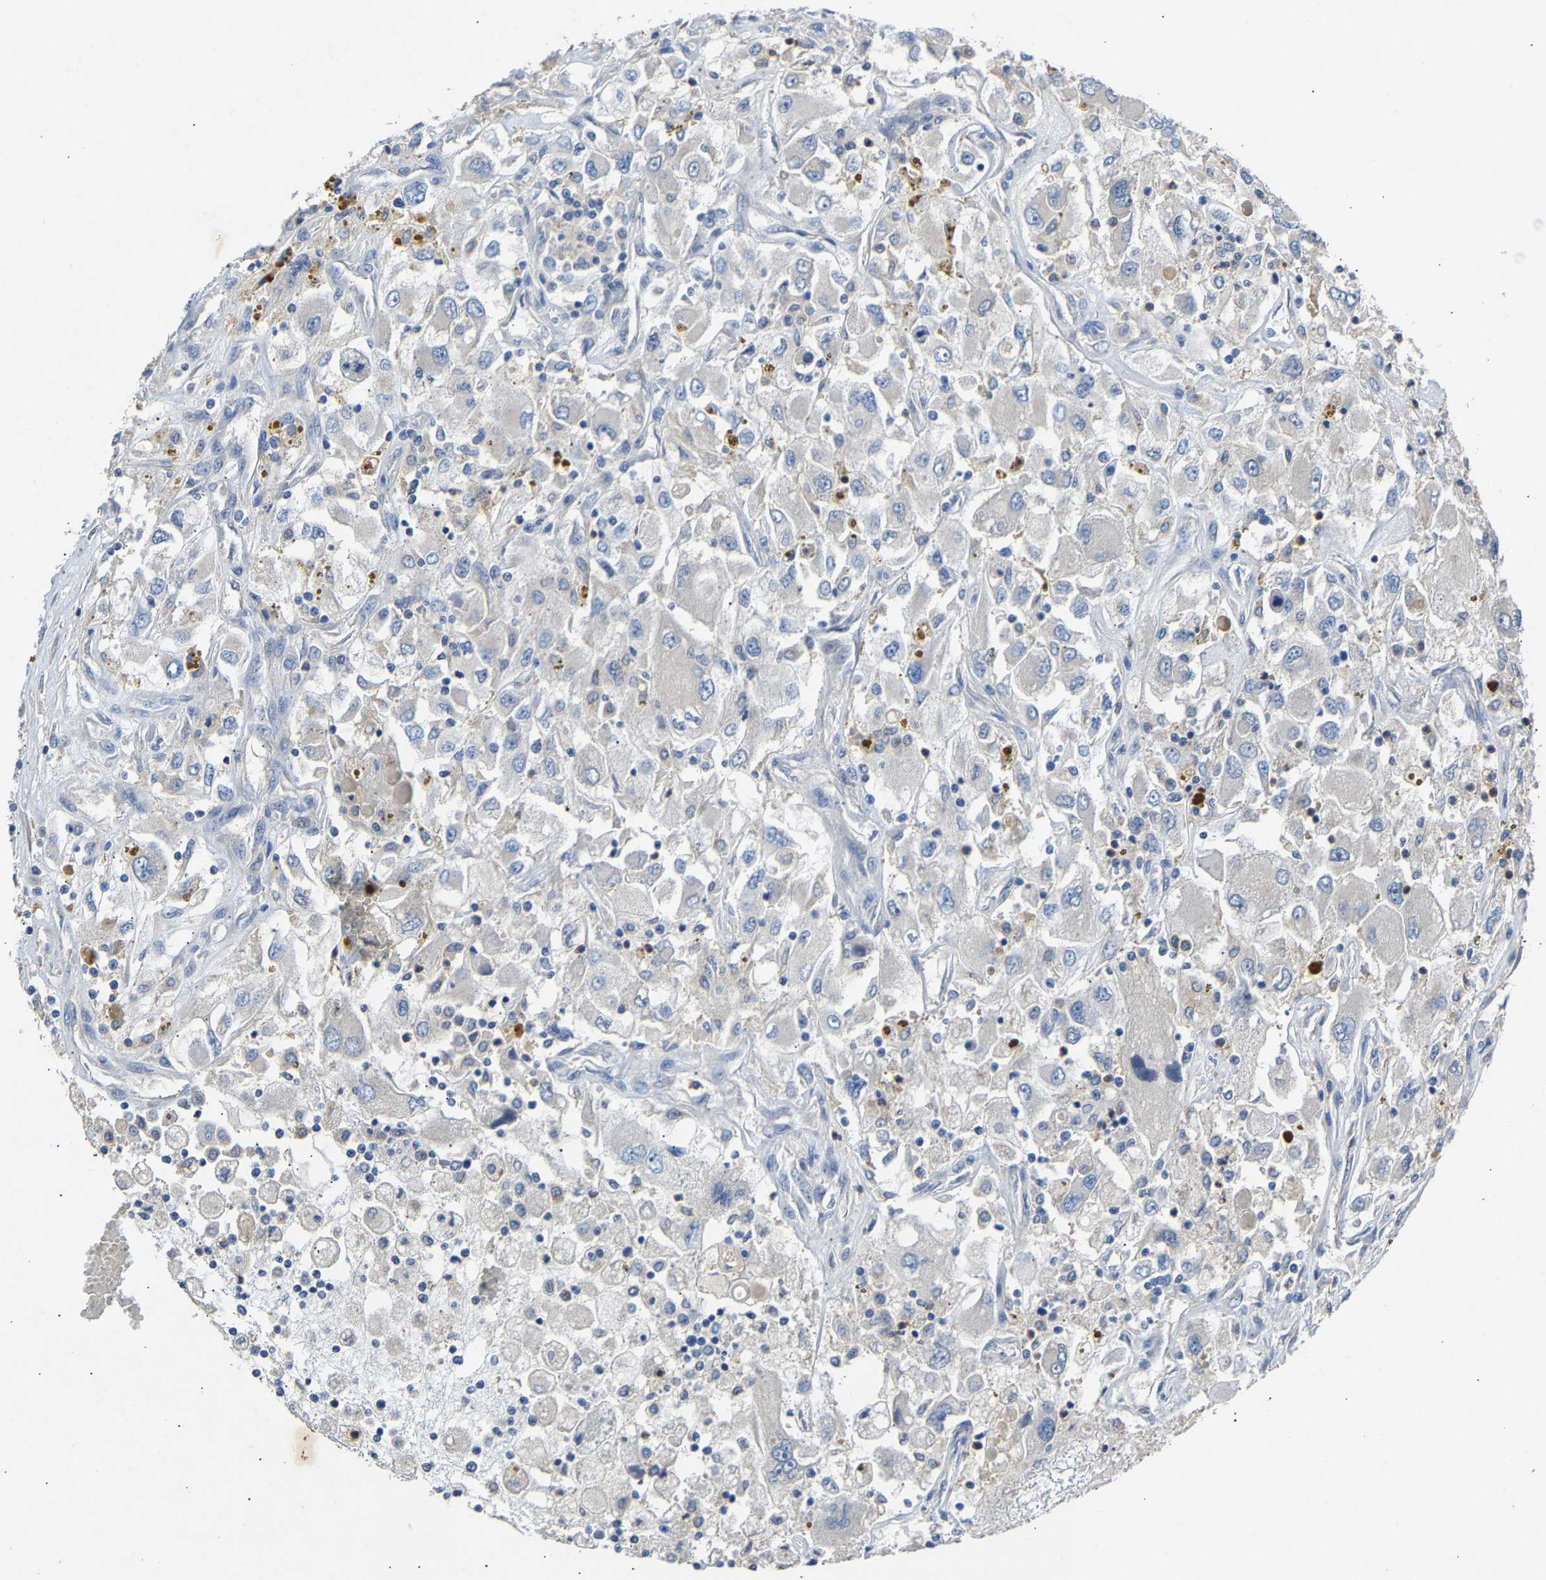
{"staining": {"intensity": "negative", "quantity": "none", "location": "none"}, "tissue": "renal cancer", "cell_type": "Tumor cells", "image_type": "cancer", "snomed": [{"axis": "morphology", "description": "Adenocarcinoma, NOS"}, {"axis": "topography", "description": "Kidney"}], "caption": "Adenocarcinoma (renal) was stained to show a protein in brown. There is no significant positivity in tumor cells. (DAB (3,3'-diaminobenzidine) IHC visualized using brightfield microscopy, high magnification).", "gene": "CCDC171", "patient": {"sex": "female", "age": 52}}